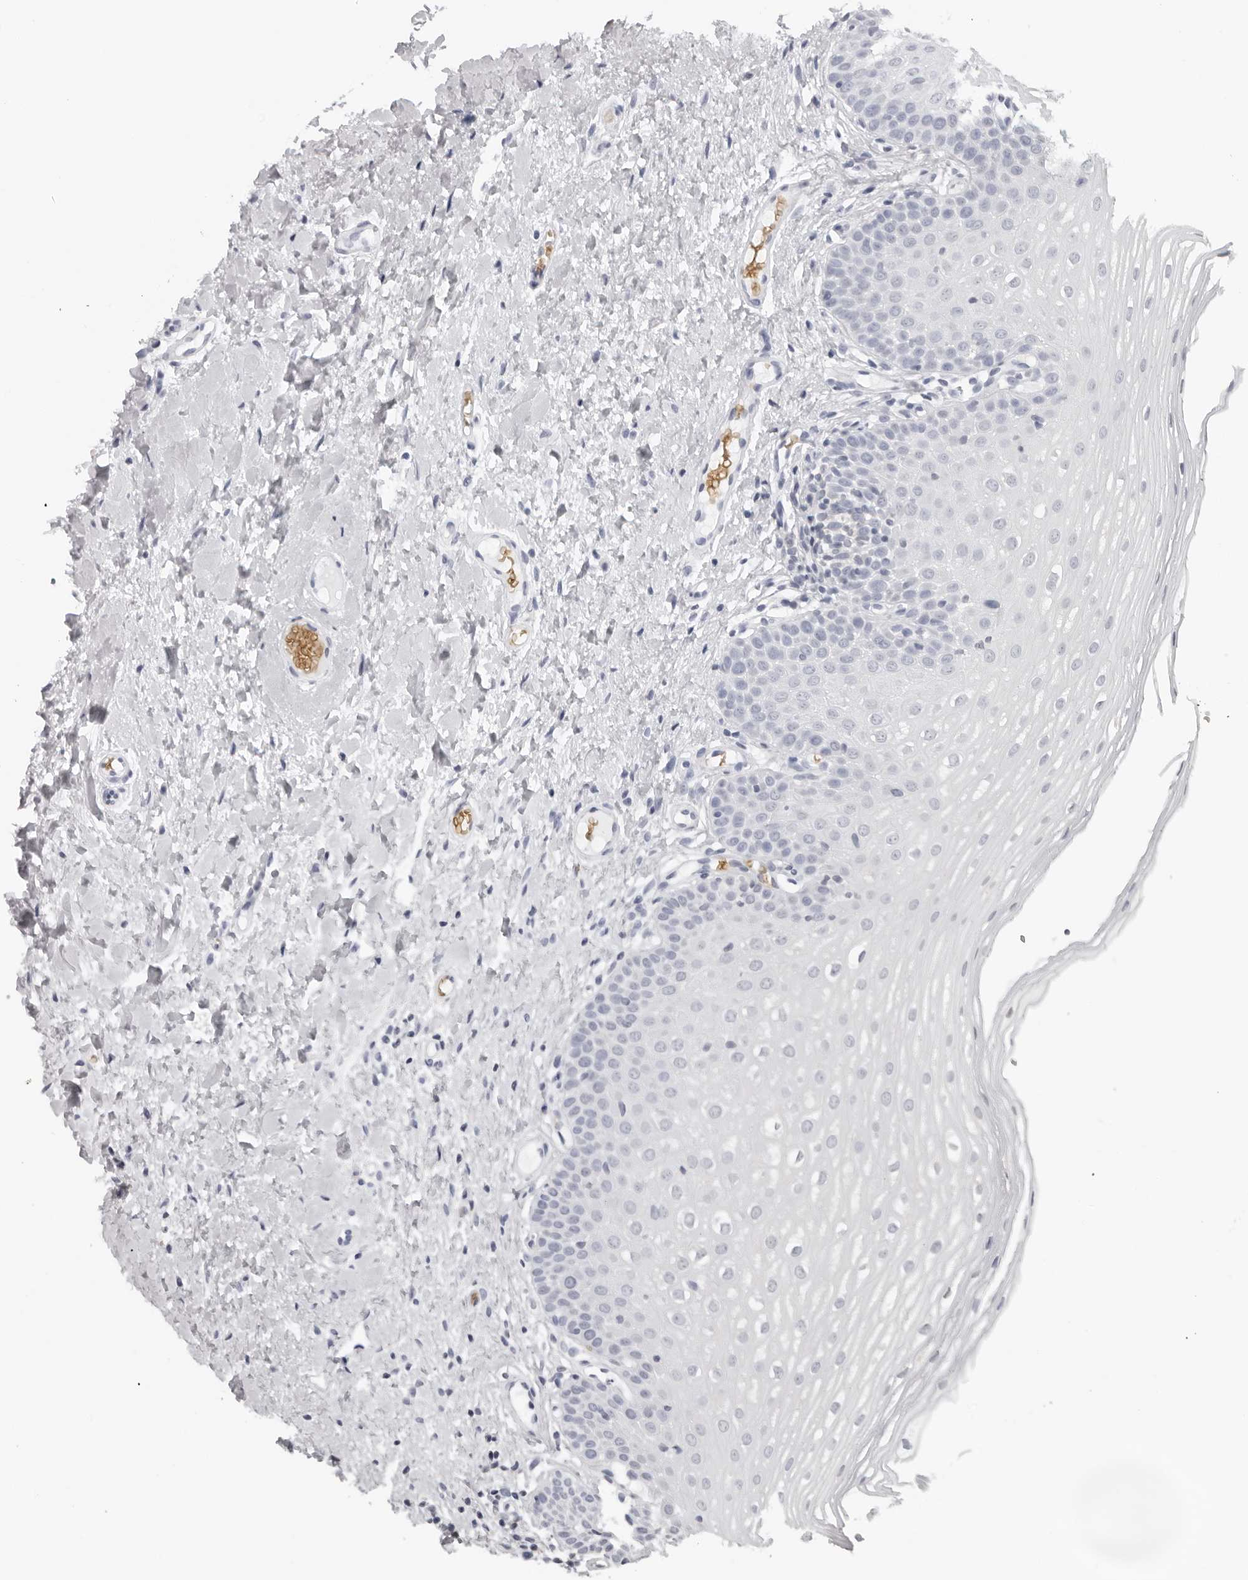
{"staining": {"intensity": "negative", "quantity": "none", "location": "none"}, "tissue": "oral mucosa", "cell_type": "Squamous epithelial cells", "image_type": "normal", "snomed": [{"axis": "morphology", "description": "Normal tissue, NOS"}, {"axis": "topography", "description": "Oral tissue"}], "caption": "This is an immunohistochemistry micrograph of unremarkable oral mucosa. There is no staining in squamous epithelial cells.", "gene": "EPB41", "patient": {"sex": "female", "age": 56}}